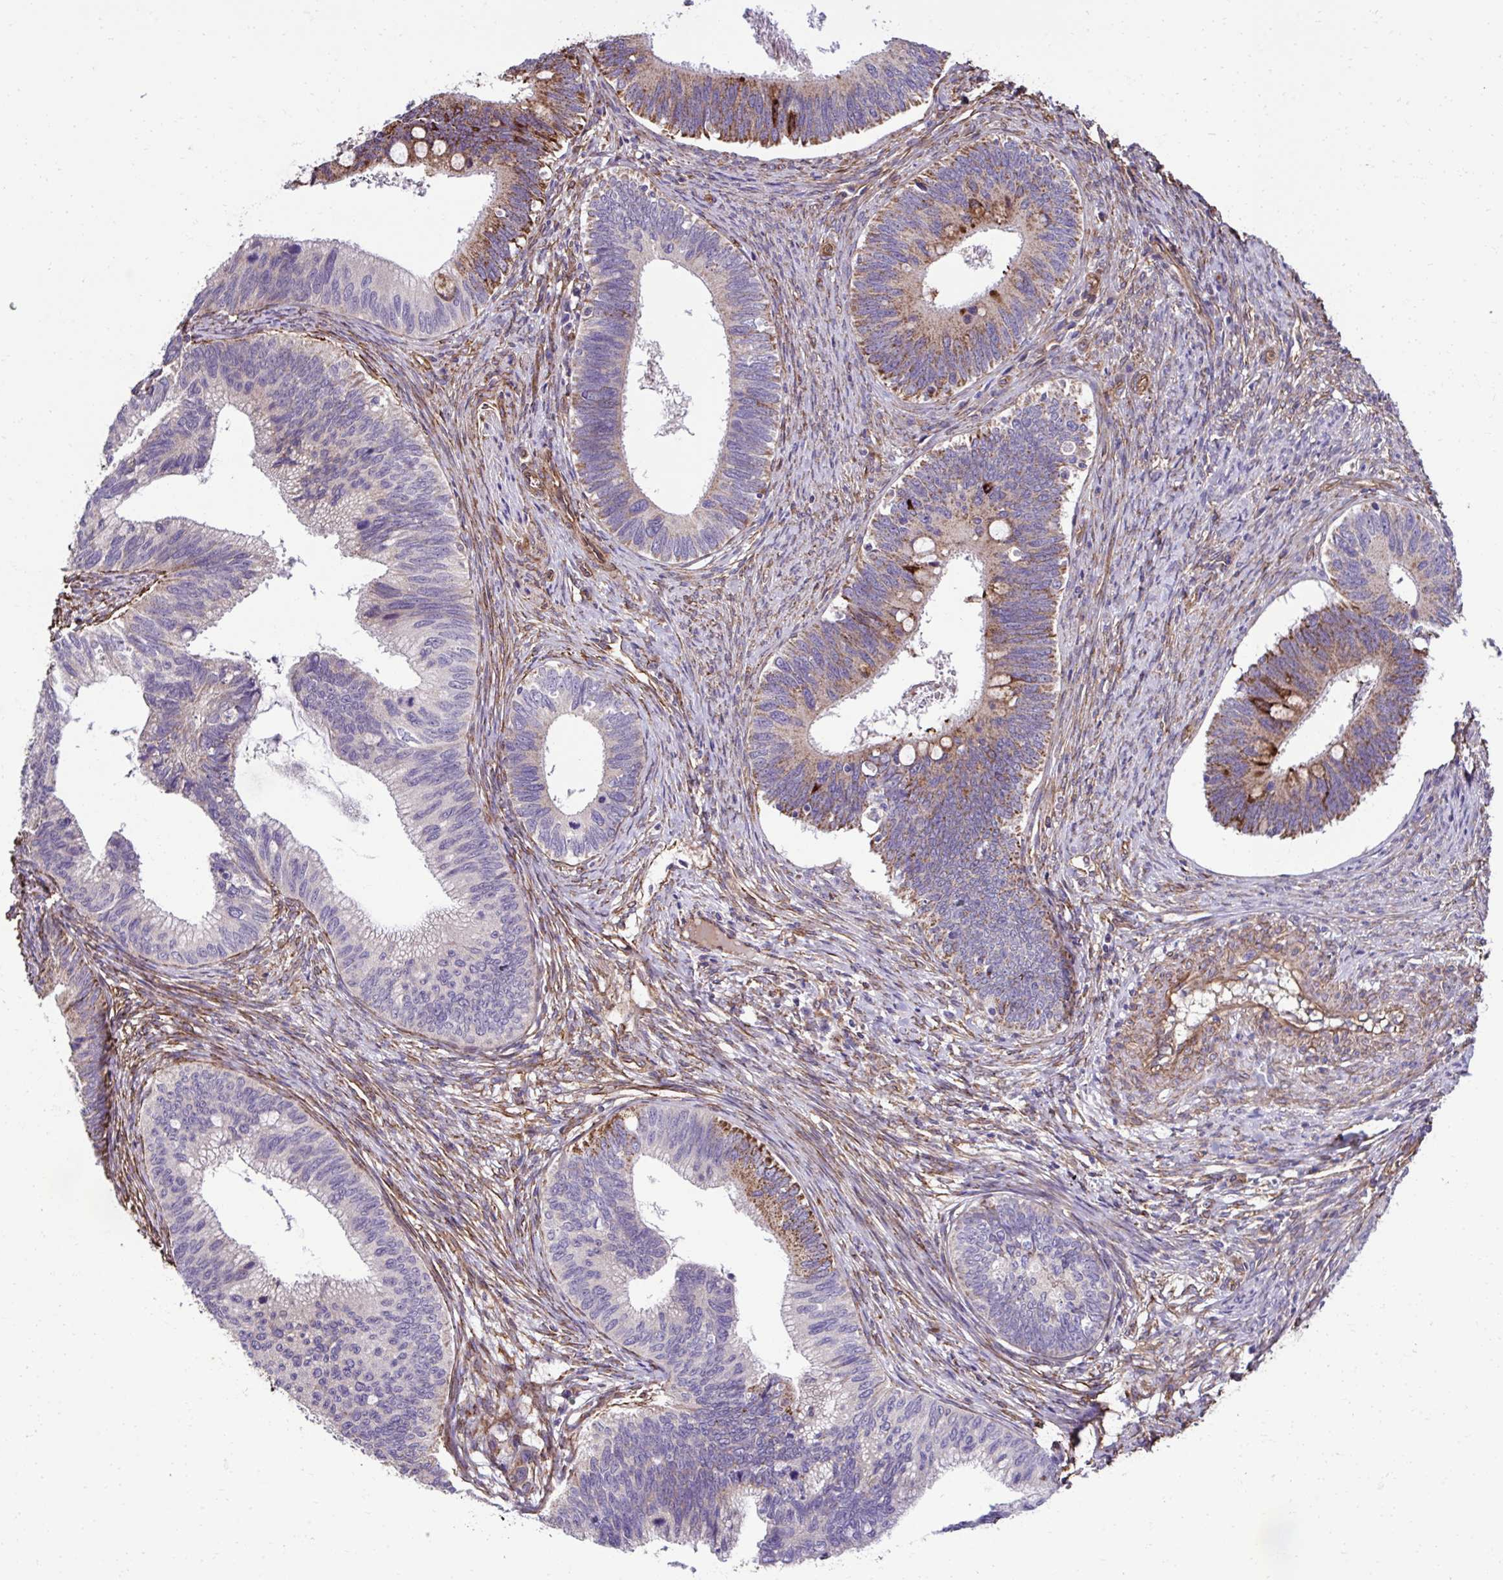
{"staining": {"intensity": "moderate", "quantity": "25%-75%", "location": "cytoplasmic/membranous"}, "tissue": "cervical cancer", "cell_type": "Tumor cells", "image_type": "cancer", "snomed": [{"axis": "morphology", "description": "Adenocarcinoma, NOS"}, {"axis": "topography", "description": "Cervix"}], "caption": "DAB immunohistochemical staining of cervical cancer reveals moderate cytoplasmic/membranous protein expression in about 25%-75% of tumor cells.", "gene": "TRIM52", "patient": {"sex": "female", "age": 42}}